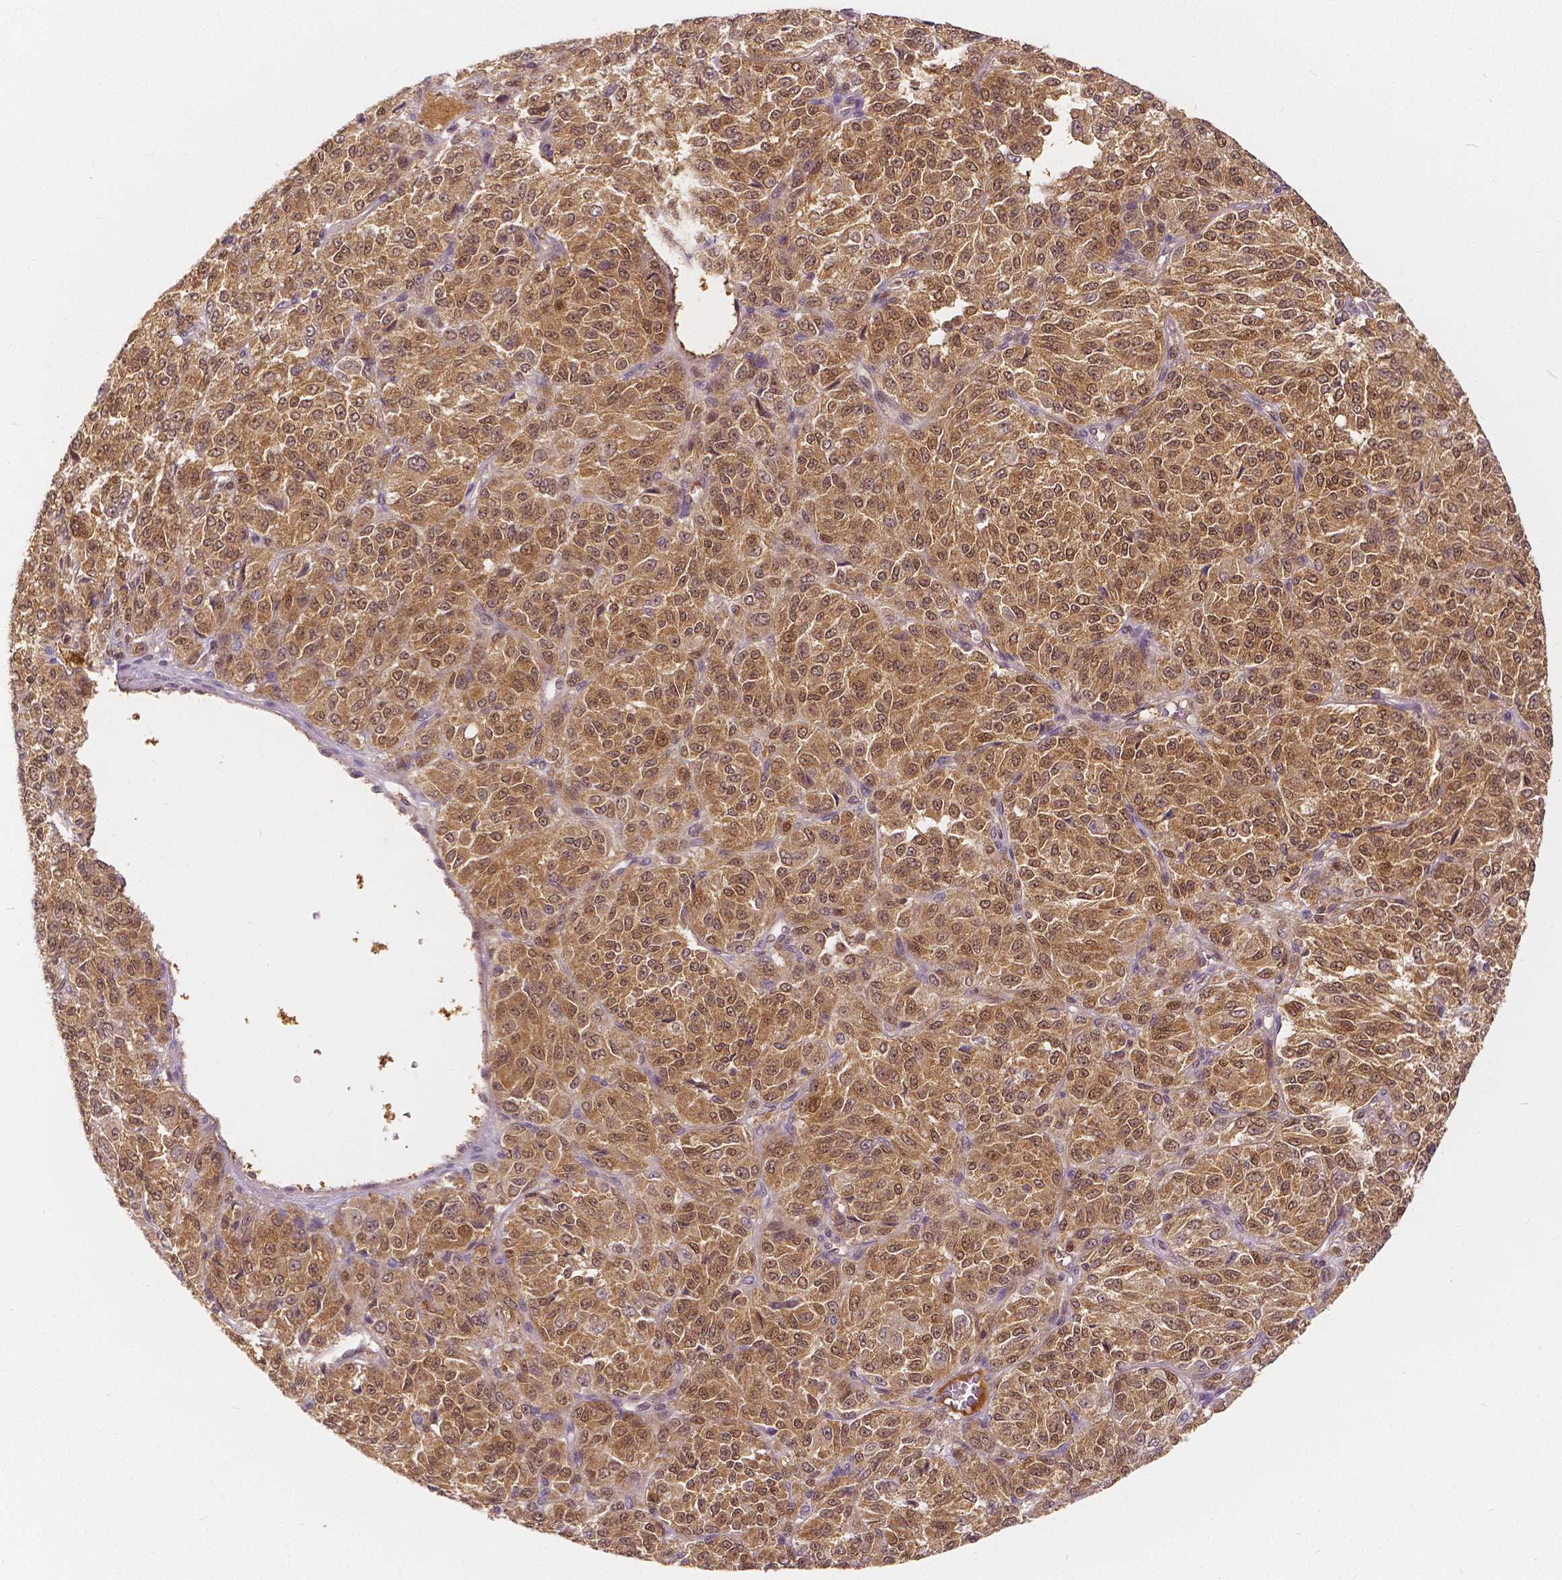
{"staining": {"intensity": "strong", "quantity": ">75%", "location": "cytoplasmic/membranous,nuclear"}, "tissue": "melanoma", "cell_type": "Tumor cells", "image_type": "cancer", "snomed": [{"axis": "morphology", "description": "Malignant melanoma, Metastatic site"}, {"axis": "topography", "description": "Brain"}], "caption": "Tumor cells demonstrate high levels of strong cytoplasmic/membranous and nuclear staining in about >75% of cells in melanoma.", "gene": "NAPRT", "patient": {"sex": "female", "age": 56}}